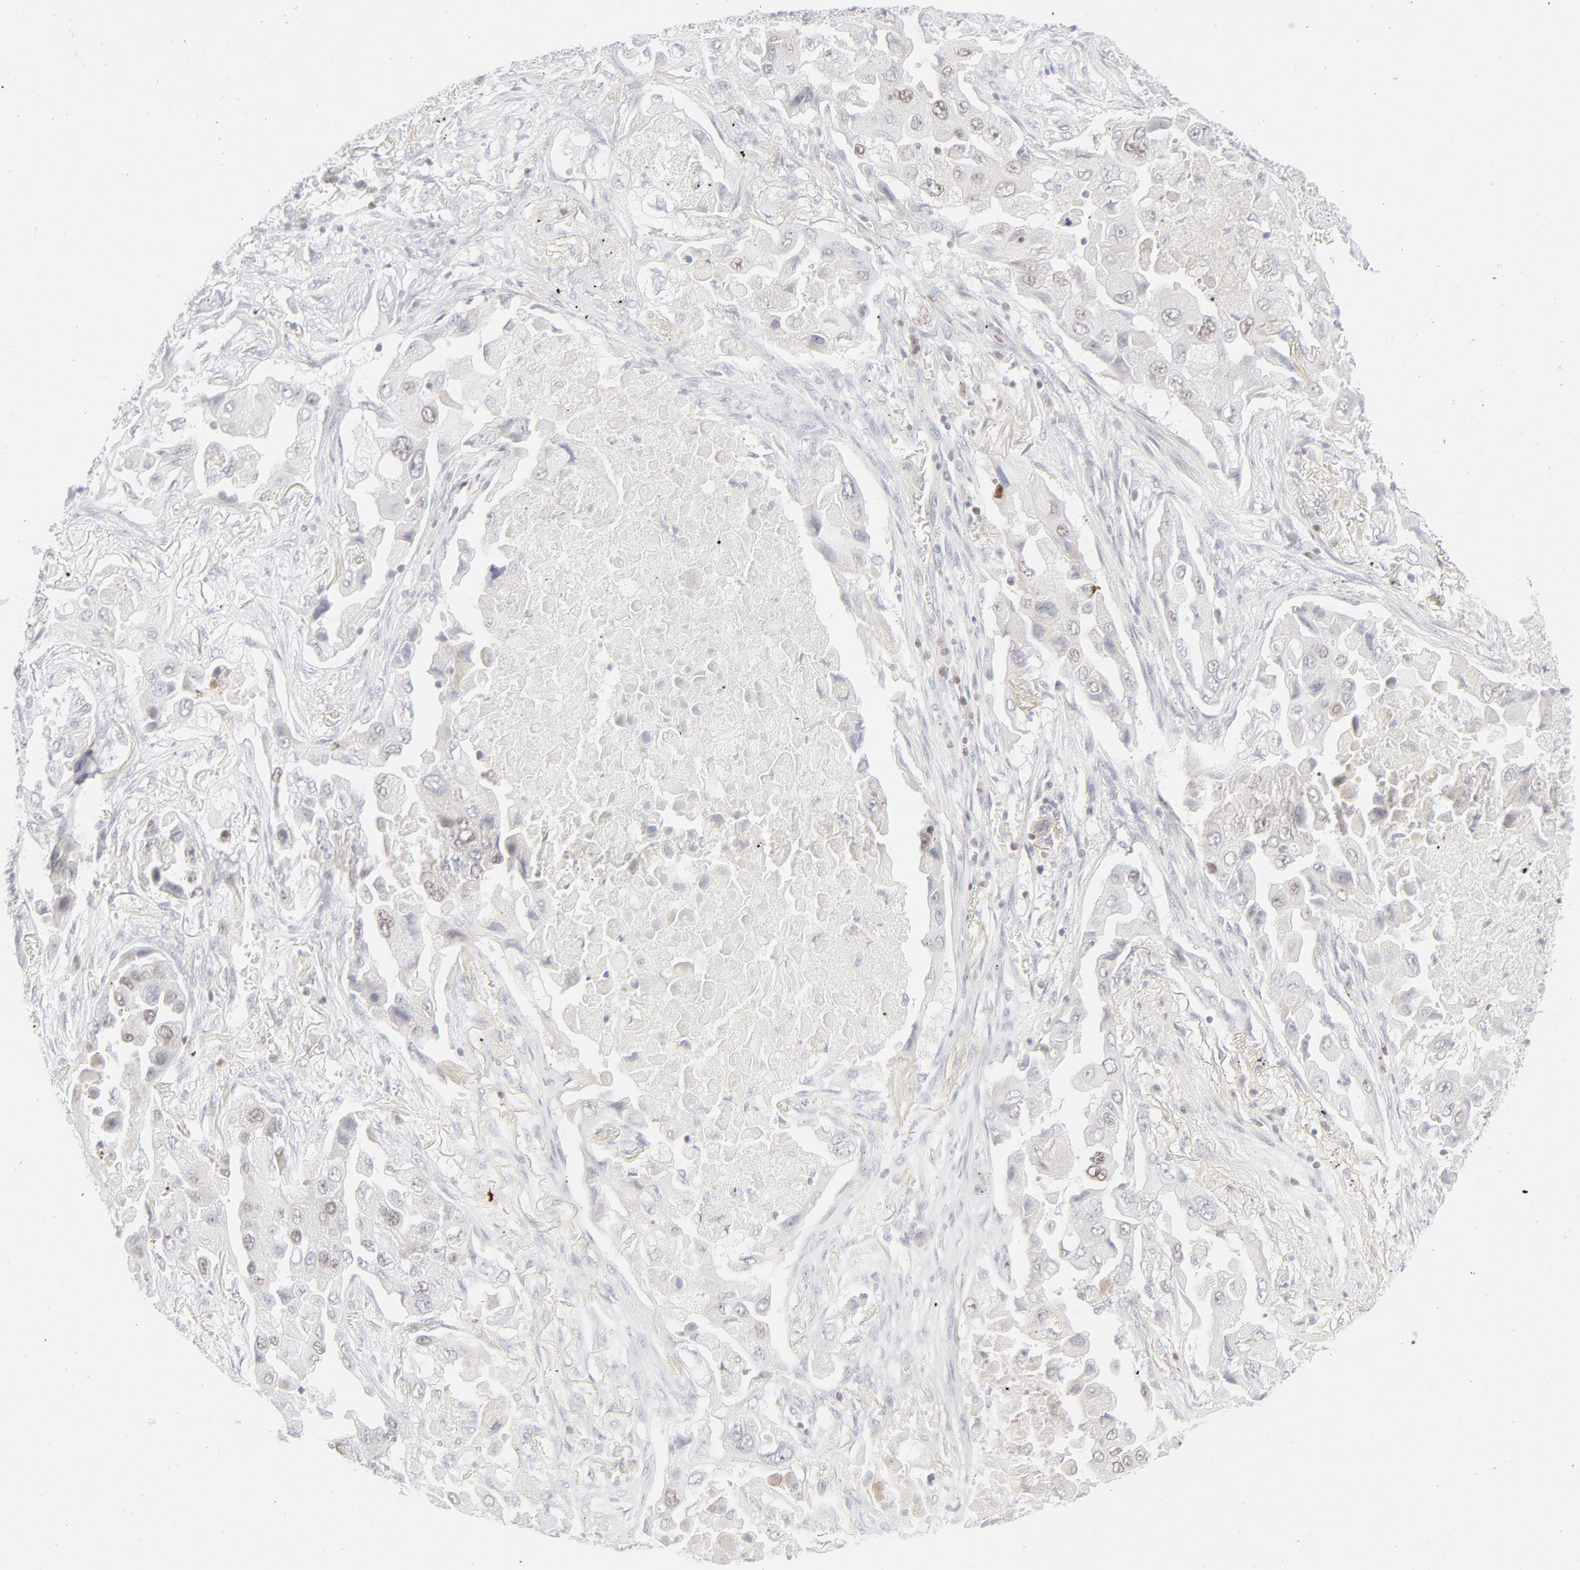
{"staining": {"intensity": "weak", "quantity": "<25%", "location": "nuclear"}, "tissue": "lung cancer", "cell_type": "Tumor cells", "image_type": "cancer", "snomed": [{"axis": "morphology", "description": "Adenocarcinoma, NOS"}, {"axis": "topography", "description": "Lung"}], "caption": "Immunohistochemistry photomicrograph of lung adenocarcinoma stained for a protein (brown), which demonstrates no staining in tumor cells.", "gene": "PRKCB", "patient": {"sex": "female", "age": 65}}